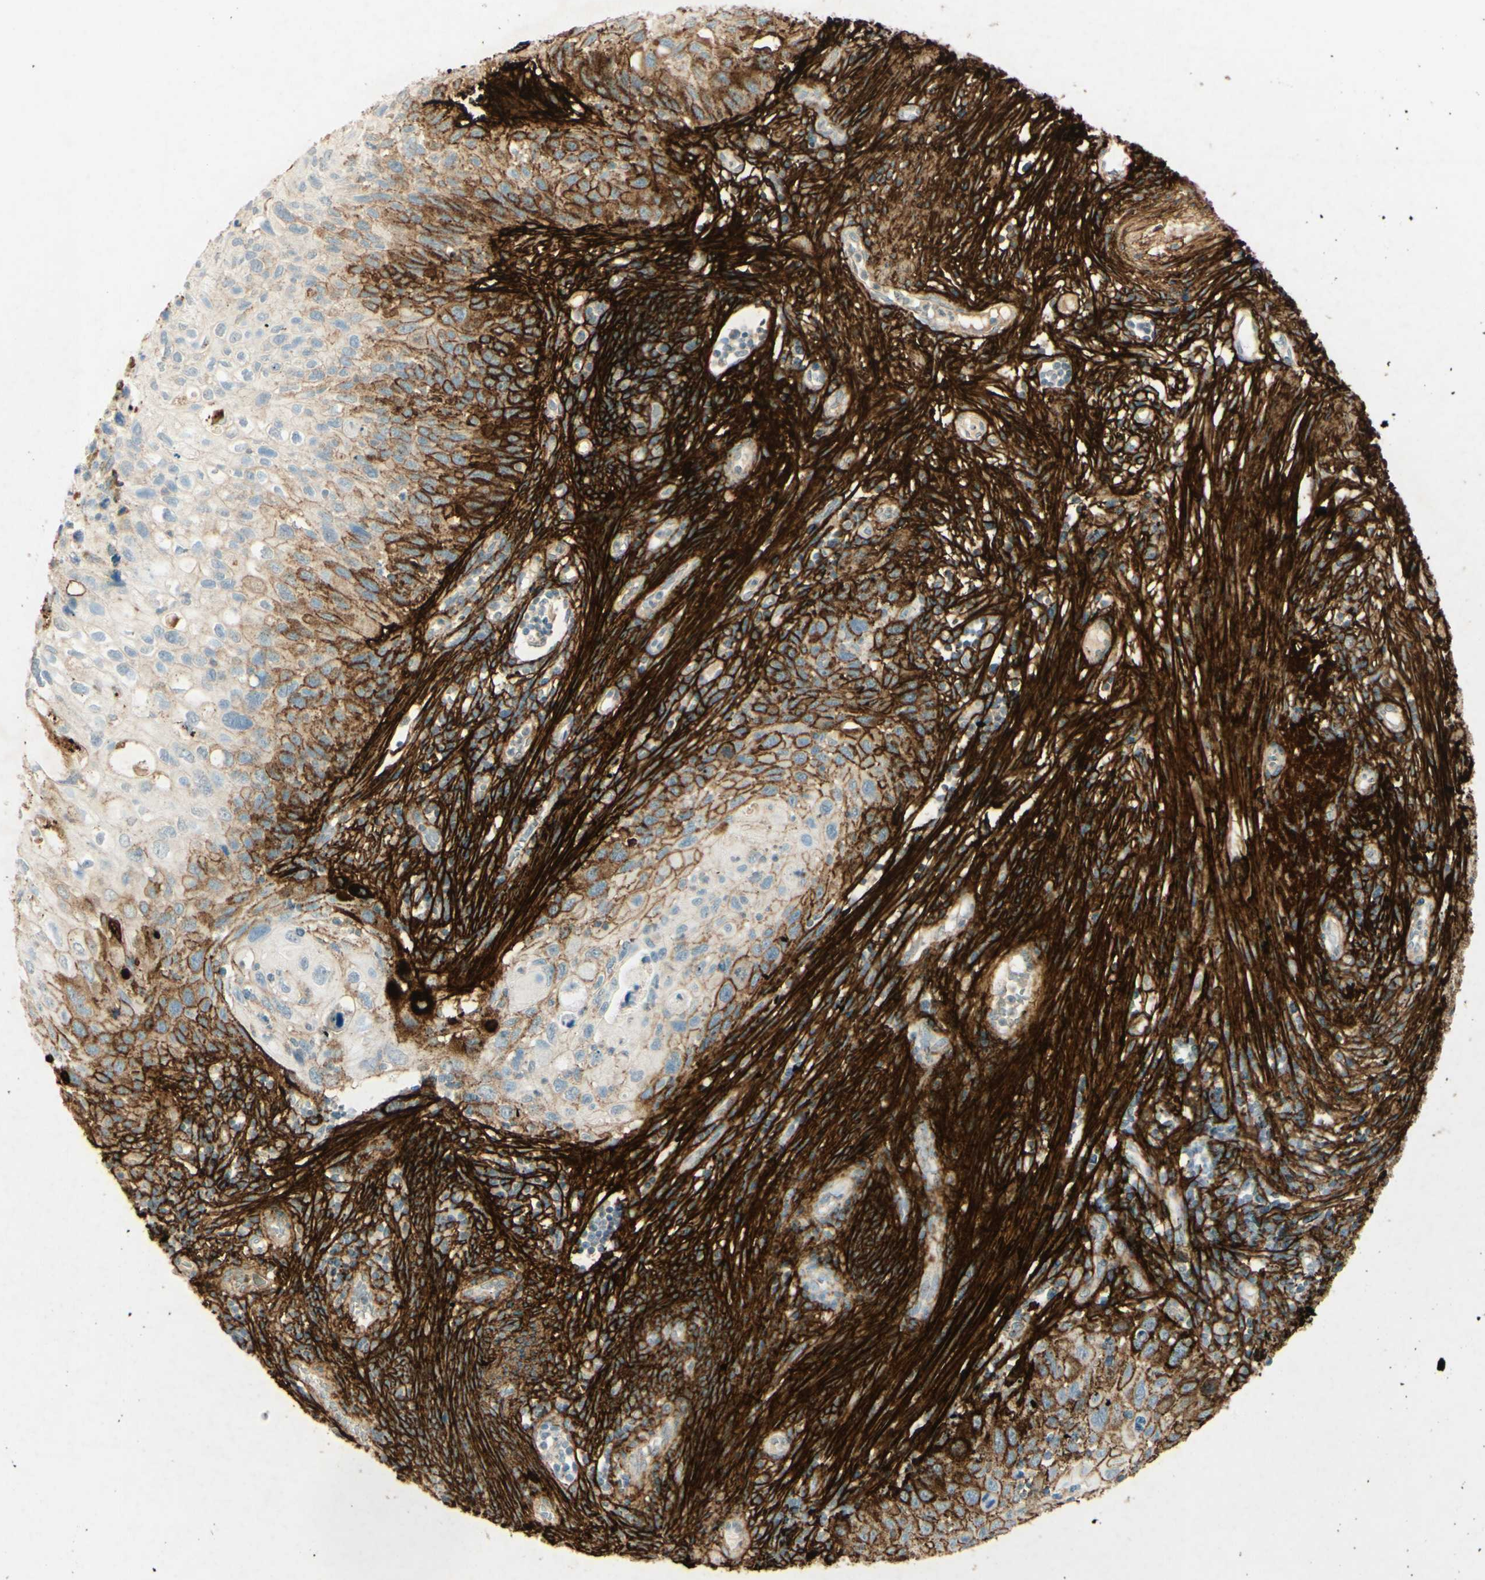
{"staining": {"intensity": "strong", "quantity": "25%-75%", "location": "cytoplasmic/membranous"}, "tissue": "cervical cancer", "cell_type": "Tumor cells", "image_type": "cancer", "snomed": [{"axis": "morphology", "description": "Squamous cell carcinoma, NOS"}, {"axis": "topography", "description": "Cervix"}], "caption": "Immunohistochemical staining of human cervical cancer (squamous cell carcinoma) reveals high levels of strong cytoplasmic/membranous protein expression in about 25%-75% of tumor cells.", "gene": "TNN", "patient": {"sex": "female", "age": 70}}